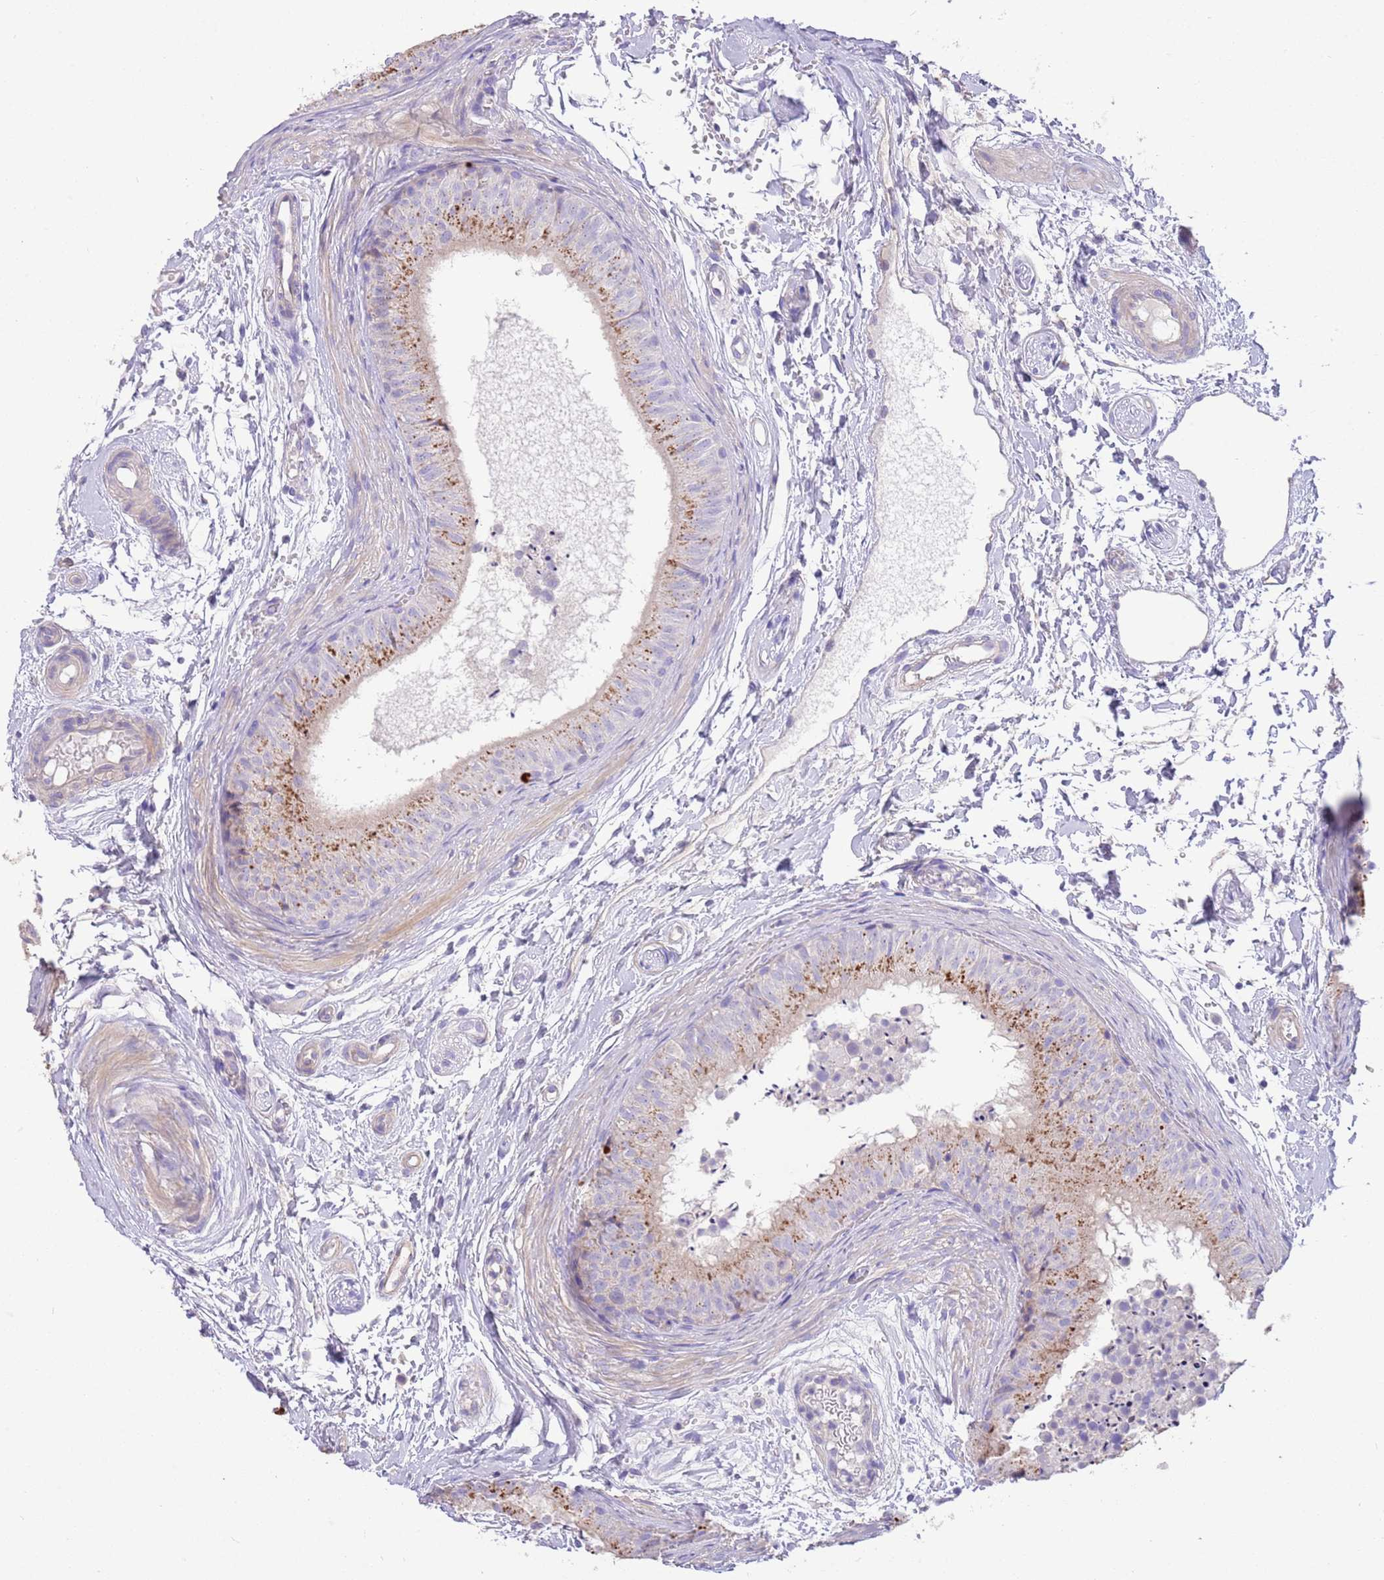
{"staining": {"intensity": "moderate", "quantity": "<25%", "location": "cytoplasmic/membranous"}, "tissue": "epididymis", "cell_type": "Glandular cells", "image_type": "normal", "snomed": [{"axis": "morphology", "description": "Normal tissue, NOS"}, {"axis": "topography", "description": "Epididymis"}], "caption": "This image reveals benign epididymis stained with IHC to label a protein in brown. The cytoplasmic/membranous of glandular cells show moderate positivity for the protein. Nuclei are counter-stained blue.", "gene": "SFTPA1", "patient": {"sex": "male", "age": 15}}